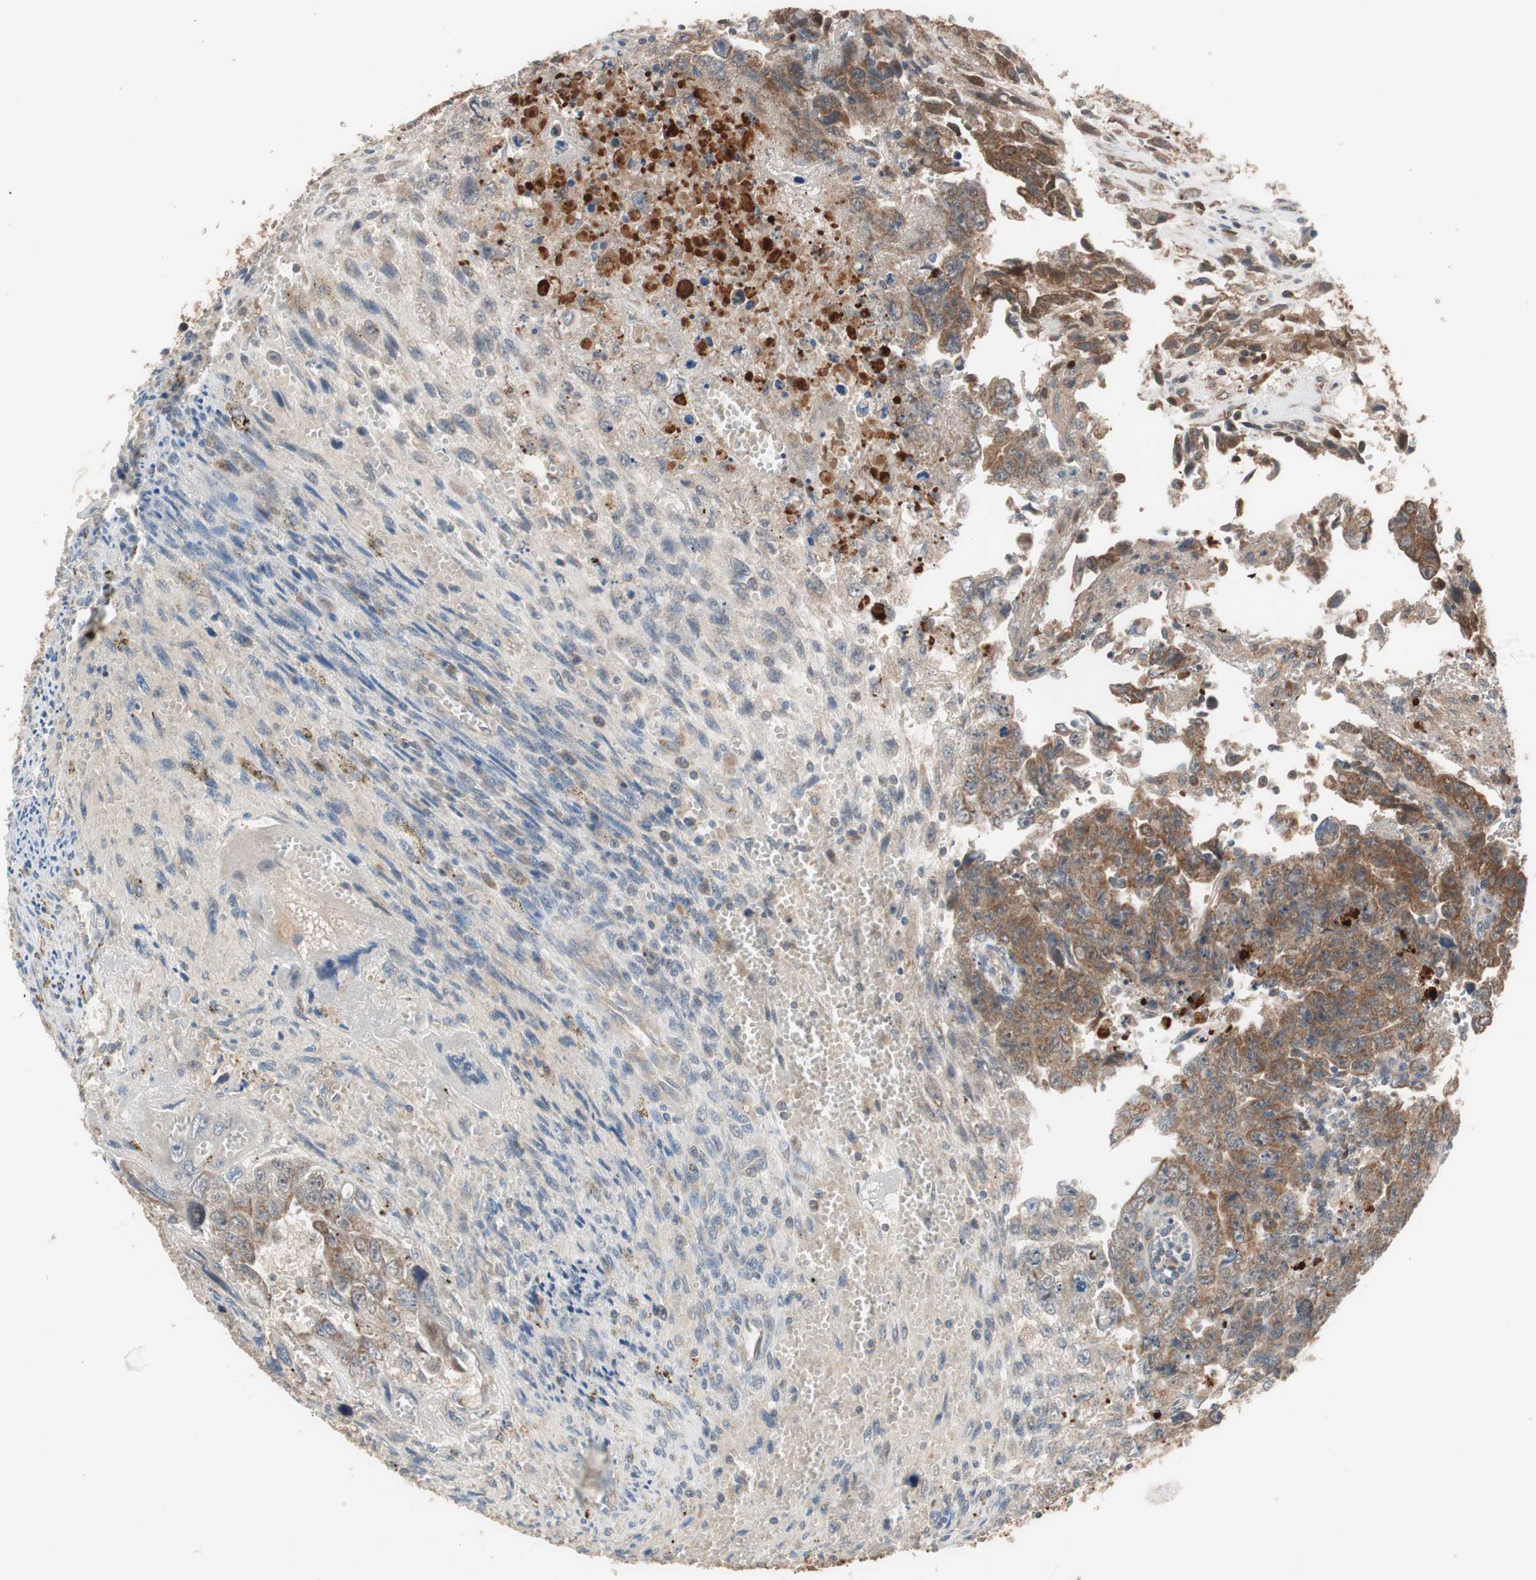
{"staining": {"intensity": "moderate", "quantity": ">75%", "location": "cytoplasmic/membranous"}, "tissue": "testis cancer", "cell_type": "Tumor cells", "image_type": "cancer", "snomed": [{"axis": "morphology", "description": "Carcinoma, Embryonal, NOS"}, {"axis": "topography", "description": "Testis"}], "caption": "Testis cancer (embryonal carcinoma) stained with a brown dye reveals moderate cytoplasmic/membranous positive positivity in about >75% of tumor cells.", "gene": "HMBS", "patient": {"sex": "male", "age": 28}}